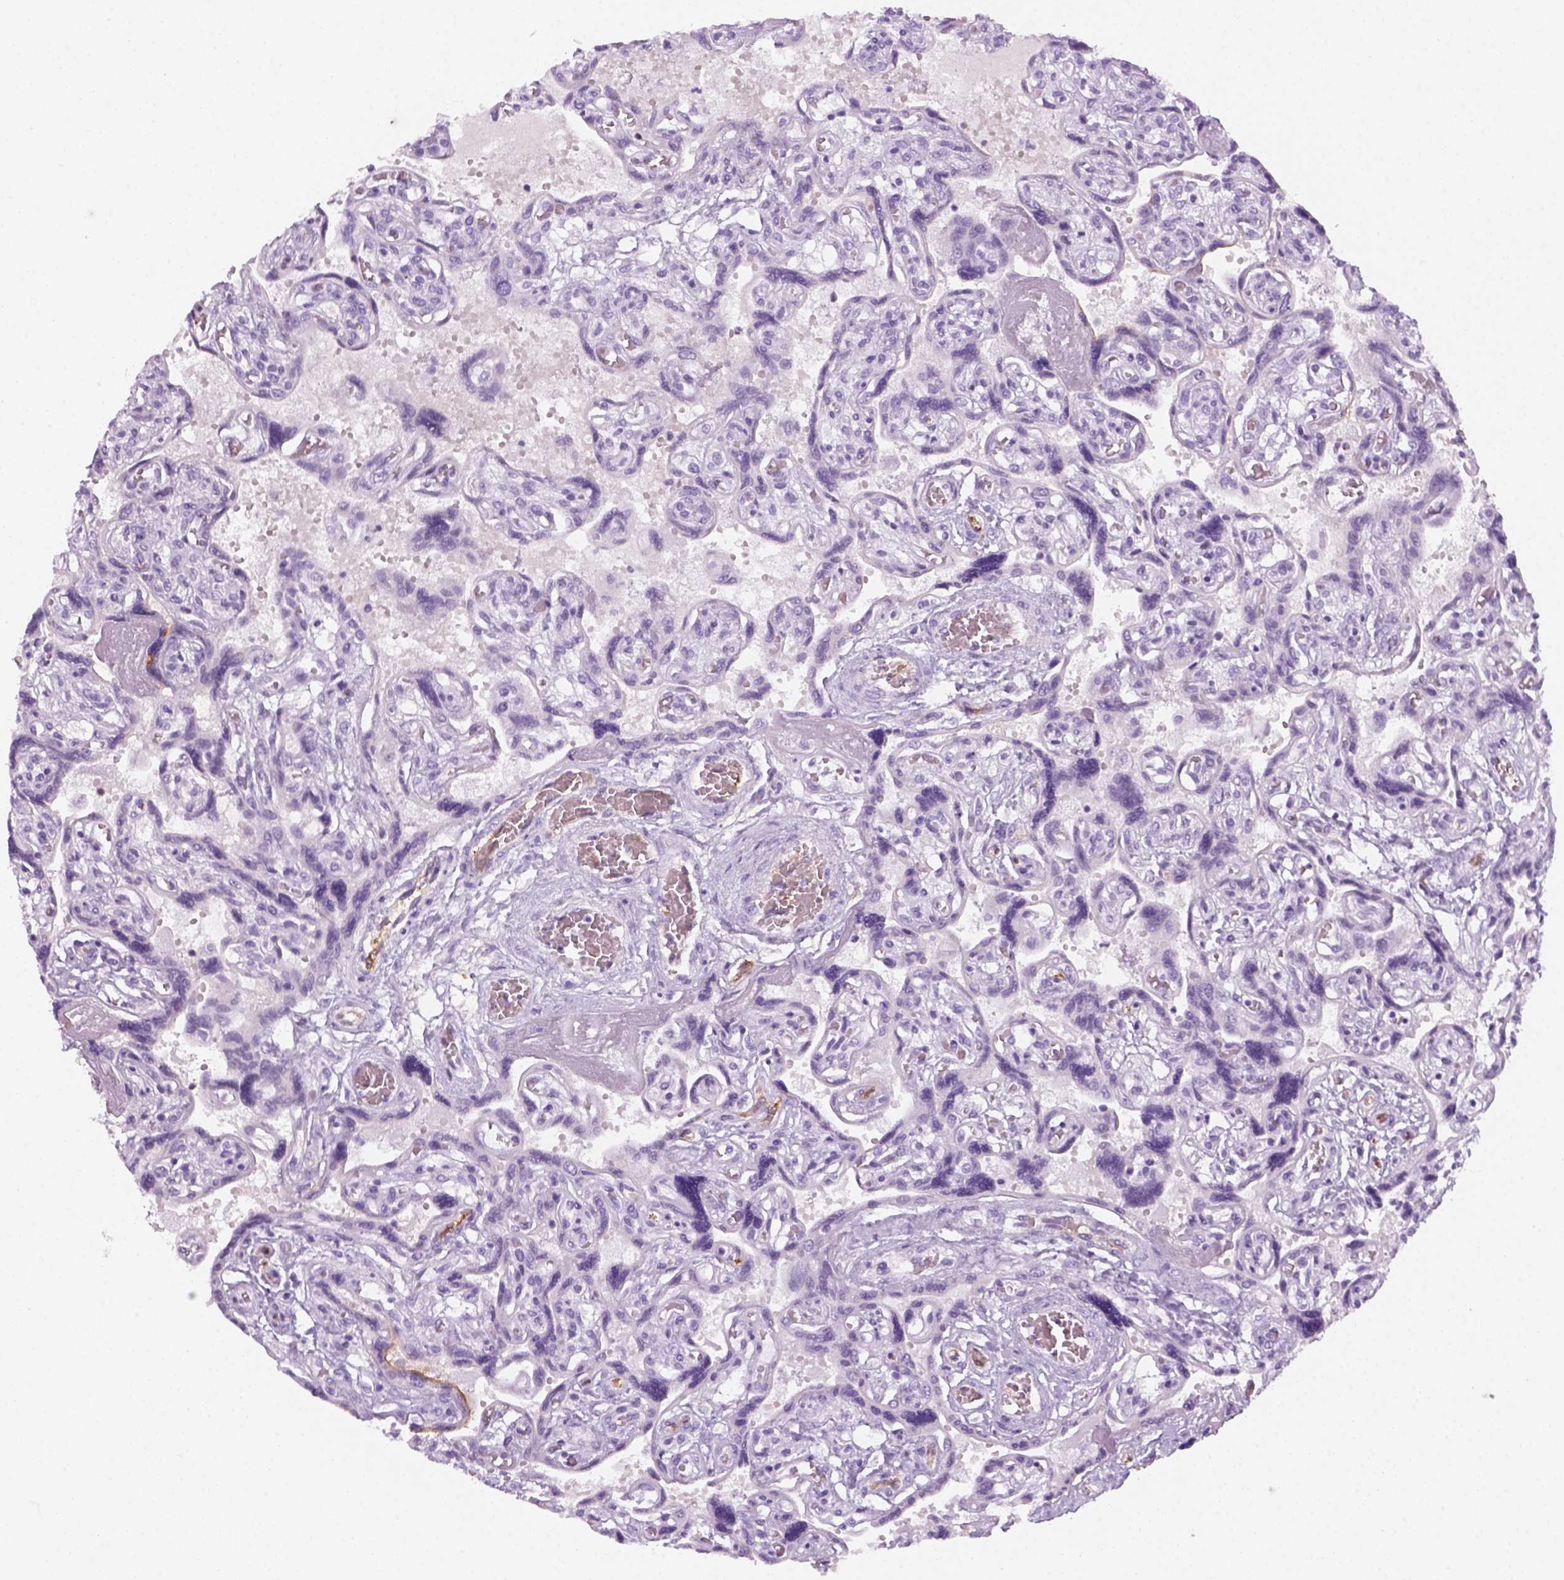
{"staining": {"intensity": "negative", "quantity": "none", "location": "none"}, "tissue": "placenta", "cell_type": "Decidual cells", "image_type": "normal", "snomed": [{"axis": "morphology", "description": "Normal tissue, NOS"}, {"axis": "topography", "description": "Placenta"}], "caption": "Histopathology image shows no protein positivity in decidual cells of benign placenta. The staining was performed using DAB to visualize the protein expression in brown, while the nuclei were stained in blue with hematoxylin (Magnification: 20x).", "gene": "AQP3", "patient": {"sex": "female", "age": 32}}